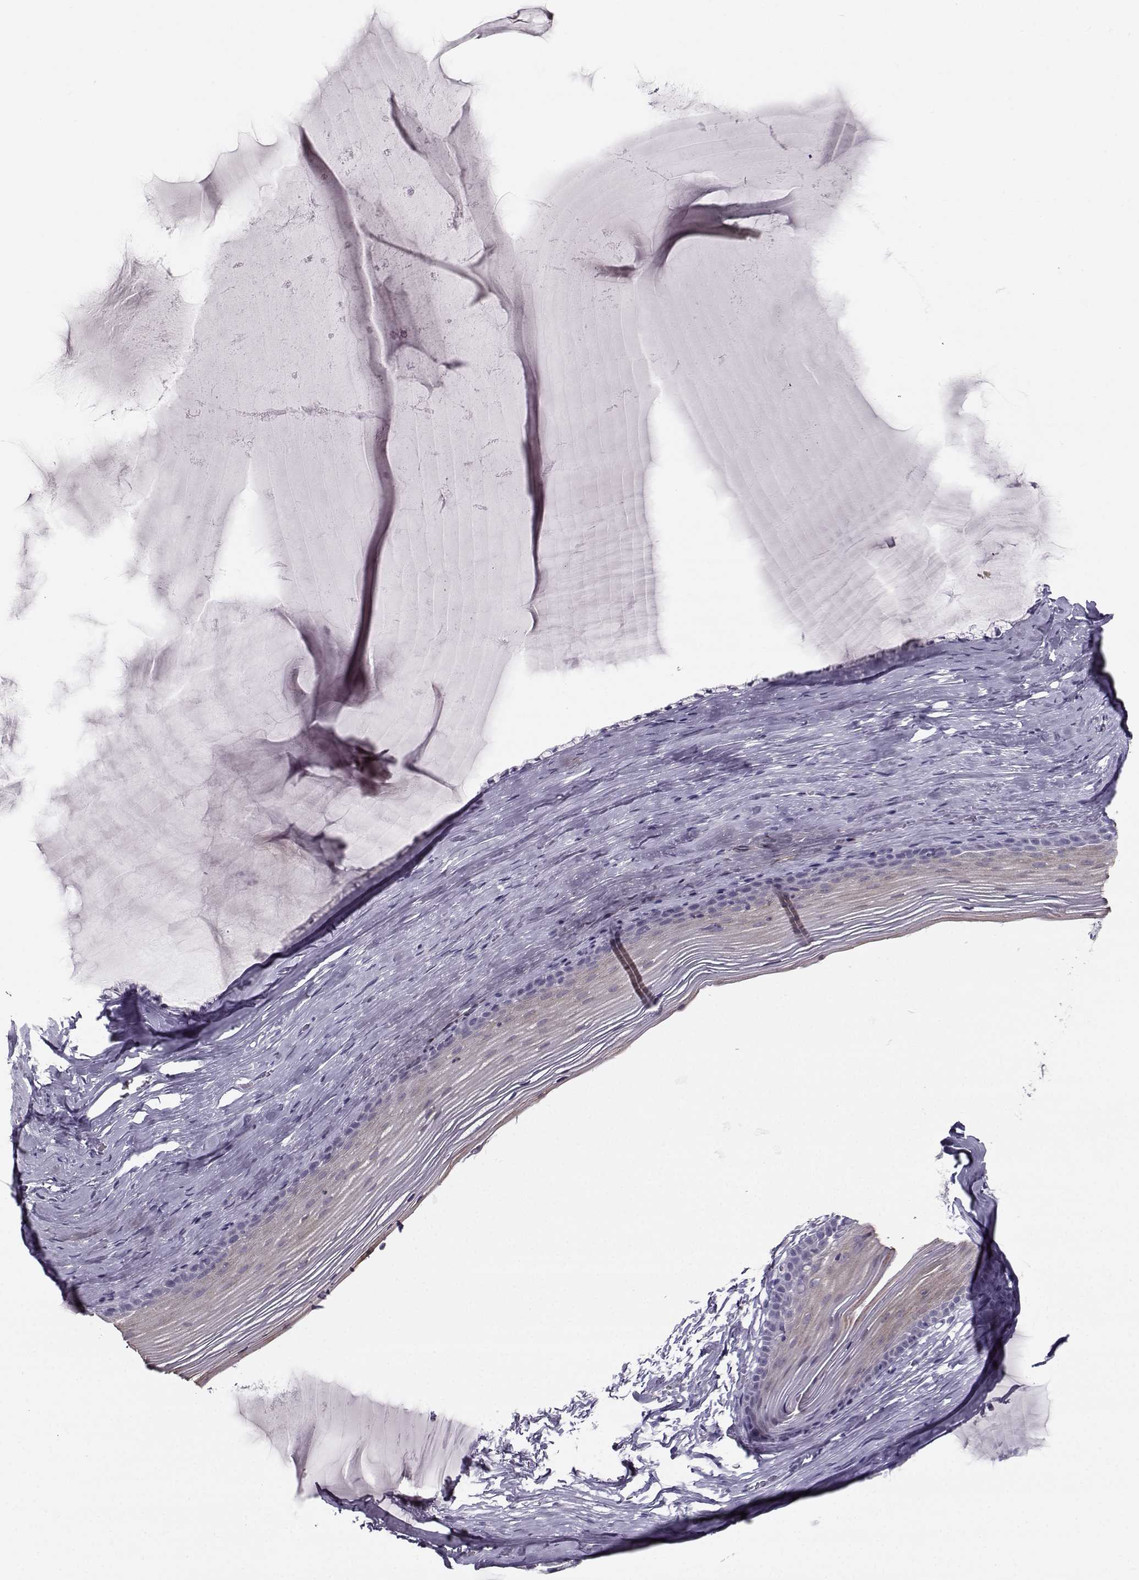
{"staining": {"intensity": "weak", "quantity": "<25%", "location": "cytoplasmic/membranous"}, "tissue": "cervix", "cell_type": "Glandular cells", "image_type": "normal", "snomed": [{"axis": "morphology", "description": "Normal tissue, NOS"}, {"axis": "topography", "description": "Cervix"}], "caption": "Immunohistochemistry histopathology image of benign cervix: human cervix stained with DAB (3,3'-diaminobenzidine) displays no significant protein expression in glandular cells.", "gene": "CASR", "patient": {"sex": "female", "age": 40}}